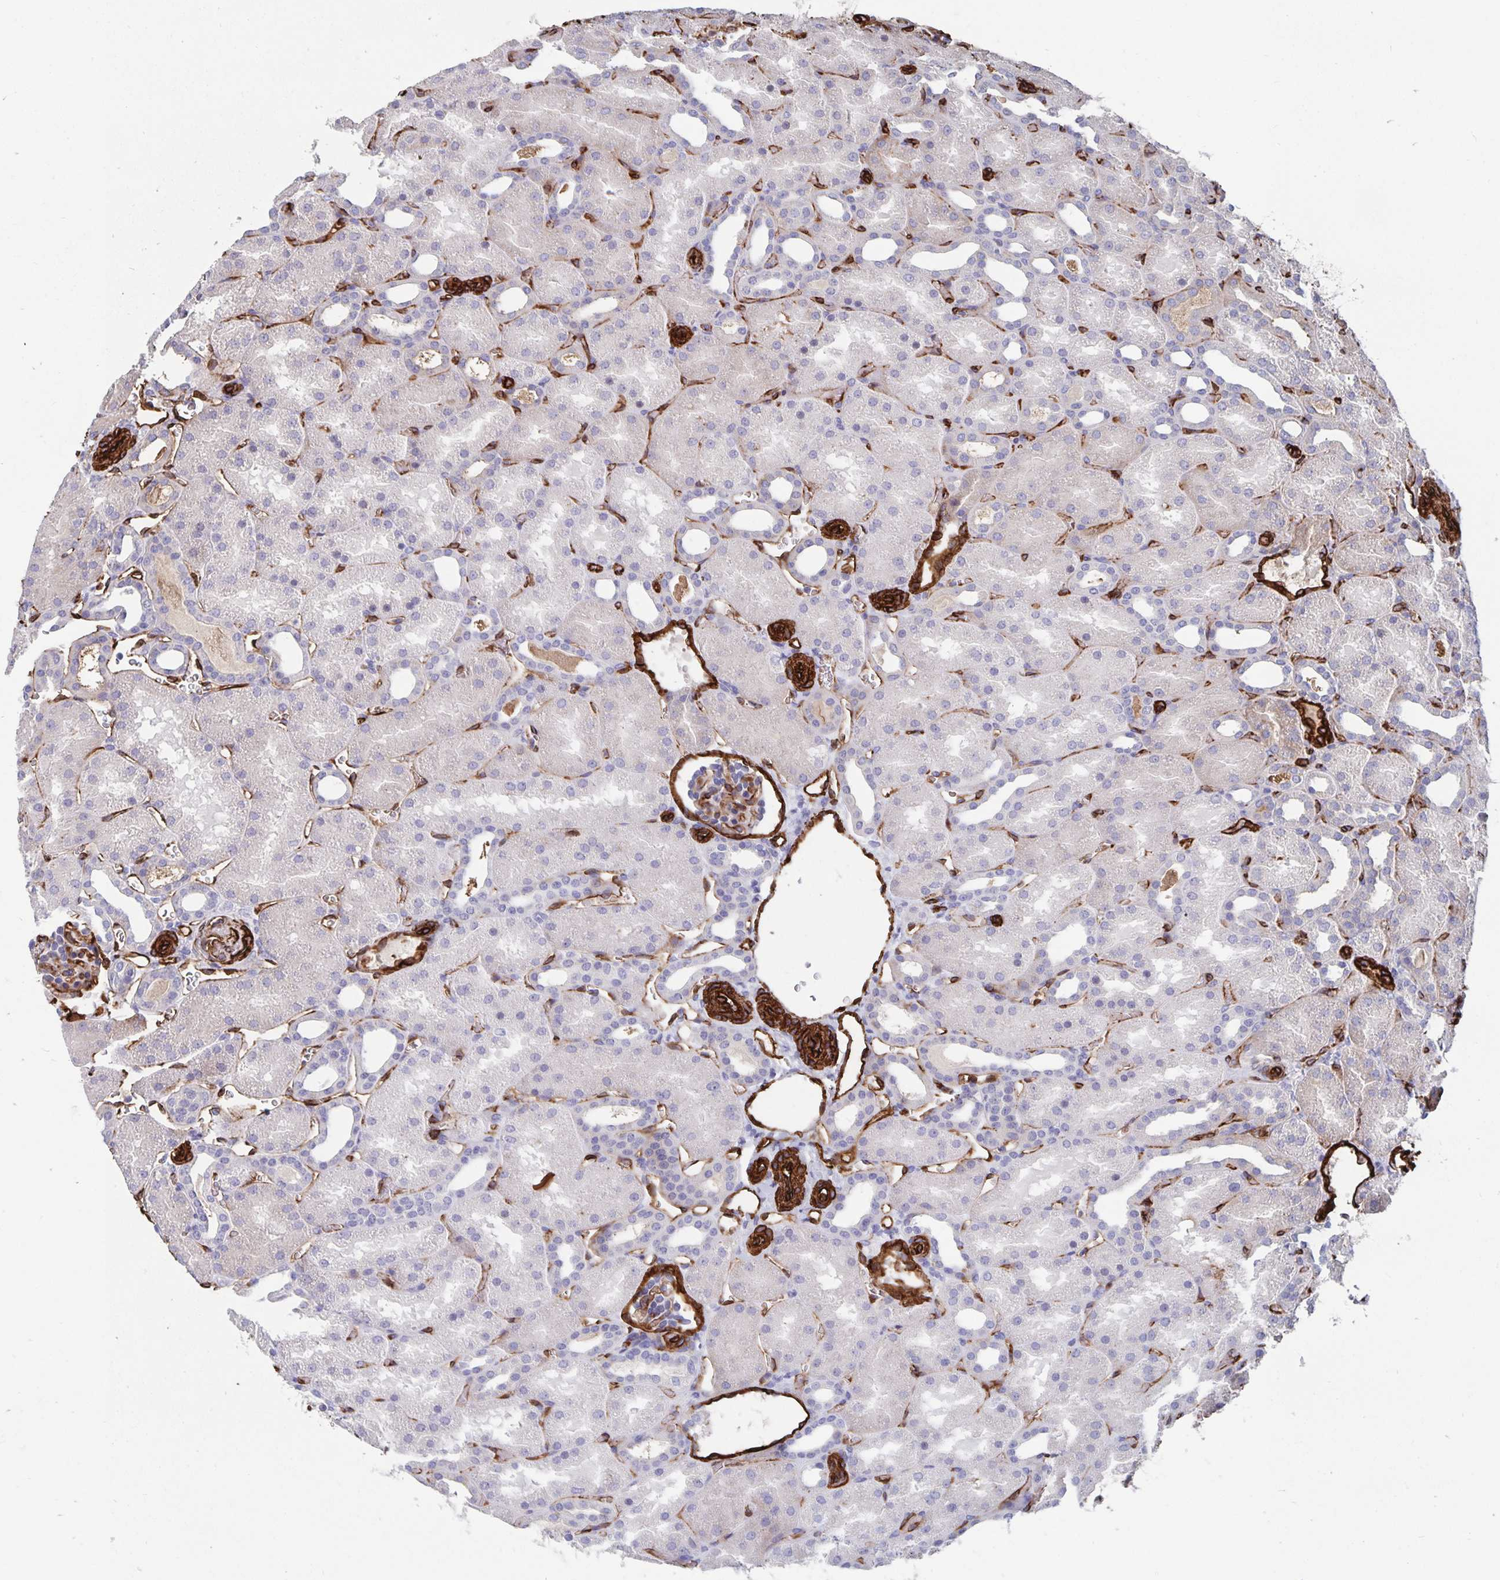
{"staining": {"intensity": "moderate", "quantity": "<25%", "location": "cytoplasmic/membranous"}, "tissue": "kidney", "cell_type": "Cells in glomeruli", "image_type": "normal", "snomed": [{"axis": "morphology", "description": "Normal tissue, NOS"}, {"axis": "topography", "description": "Kidney"}], "caption": "High-magnification brightfield microscopy of normal kidney stained with DAB (brown) and counterstained with hematoxylin (blue). cells in glomeruli exhibit moderate cytoplasmic/membranous positivity is seen in approximately<25% of cells. Immunohistochemistry (ihc) stains the protein of interest in brown and the nuclei are stained blue.", "gene": "DCHS2", "patient": {"sex": "male", "age": 2}}